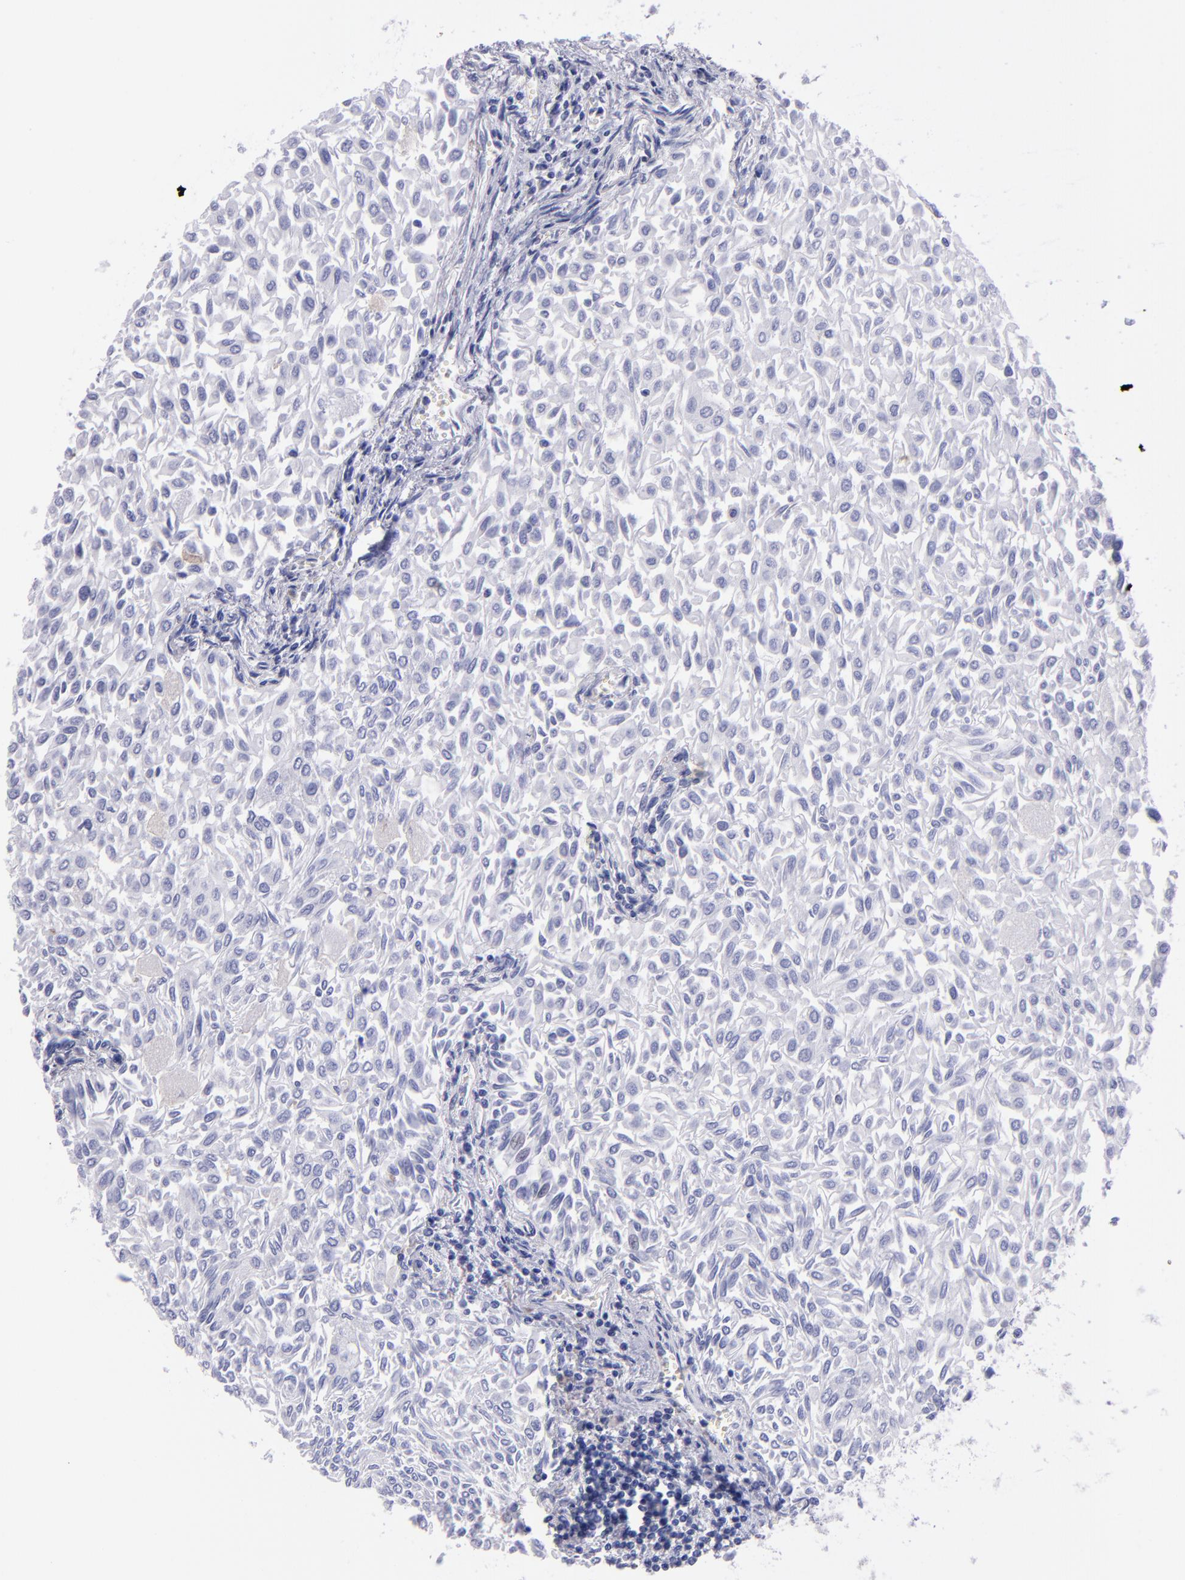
{"staining": {"intensity": "negative", "quantity": "none", "location": "none"}, "tissue": "urothelial cancer", "cell_type": "Tumor cells", "image_type": "cancer", "snomed": [{"axis": "morphology", "description": "Urothelial carcinoma, Low grade"}, {"axis": "topography", "description": "Urinary bladder"}], "caption": "Protein analysis of urothelial carcinoma (low-grade) shows no significant positivity in tumor cells.", "gene": "TG", "patient": {"sex": "male", "age": 64}}